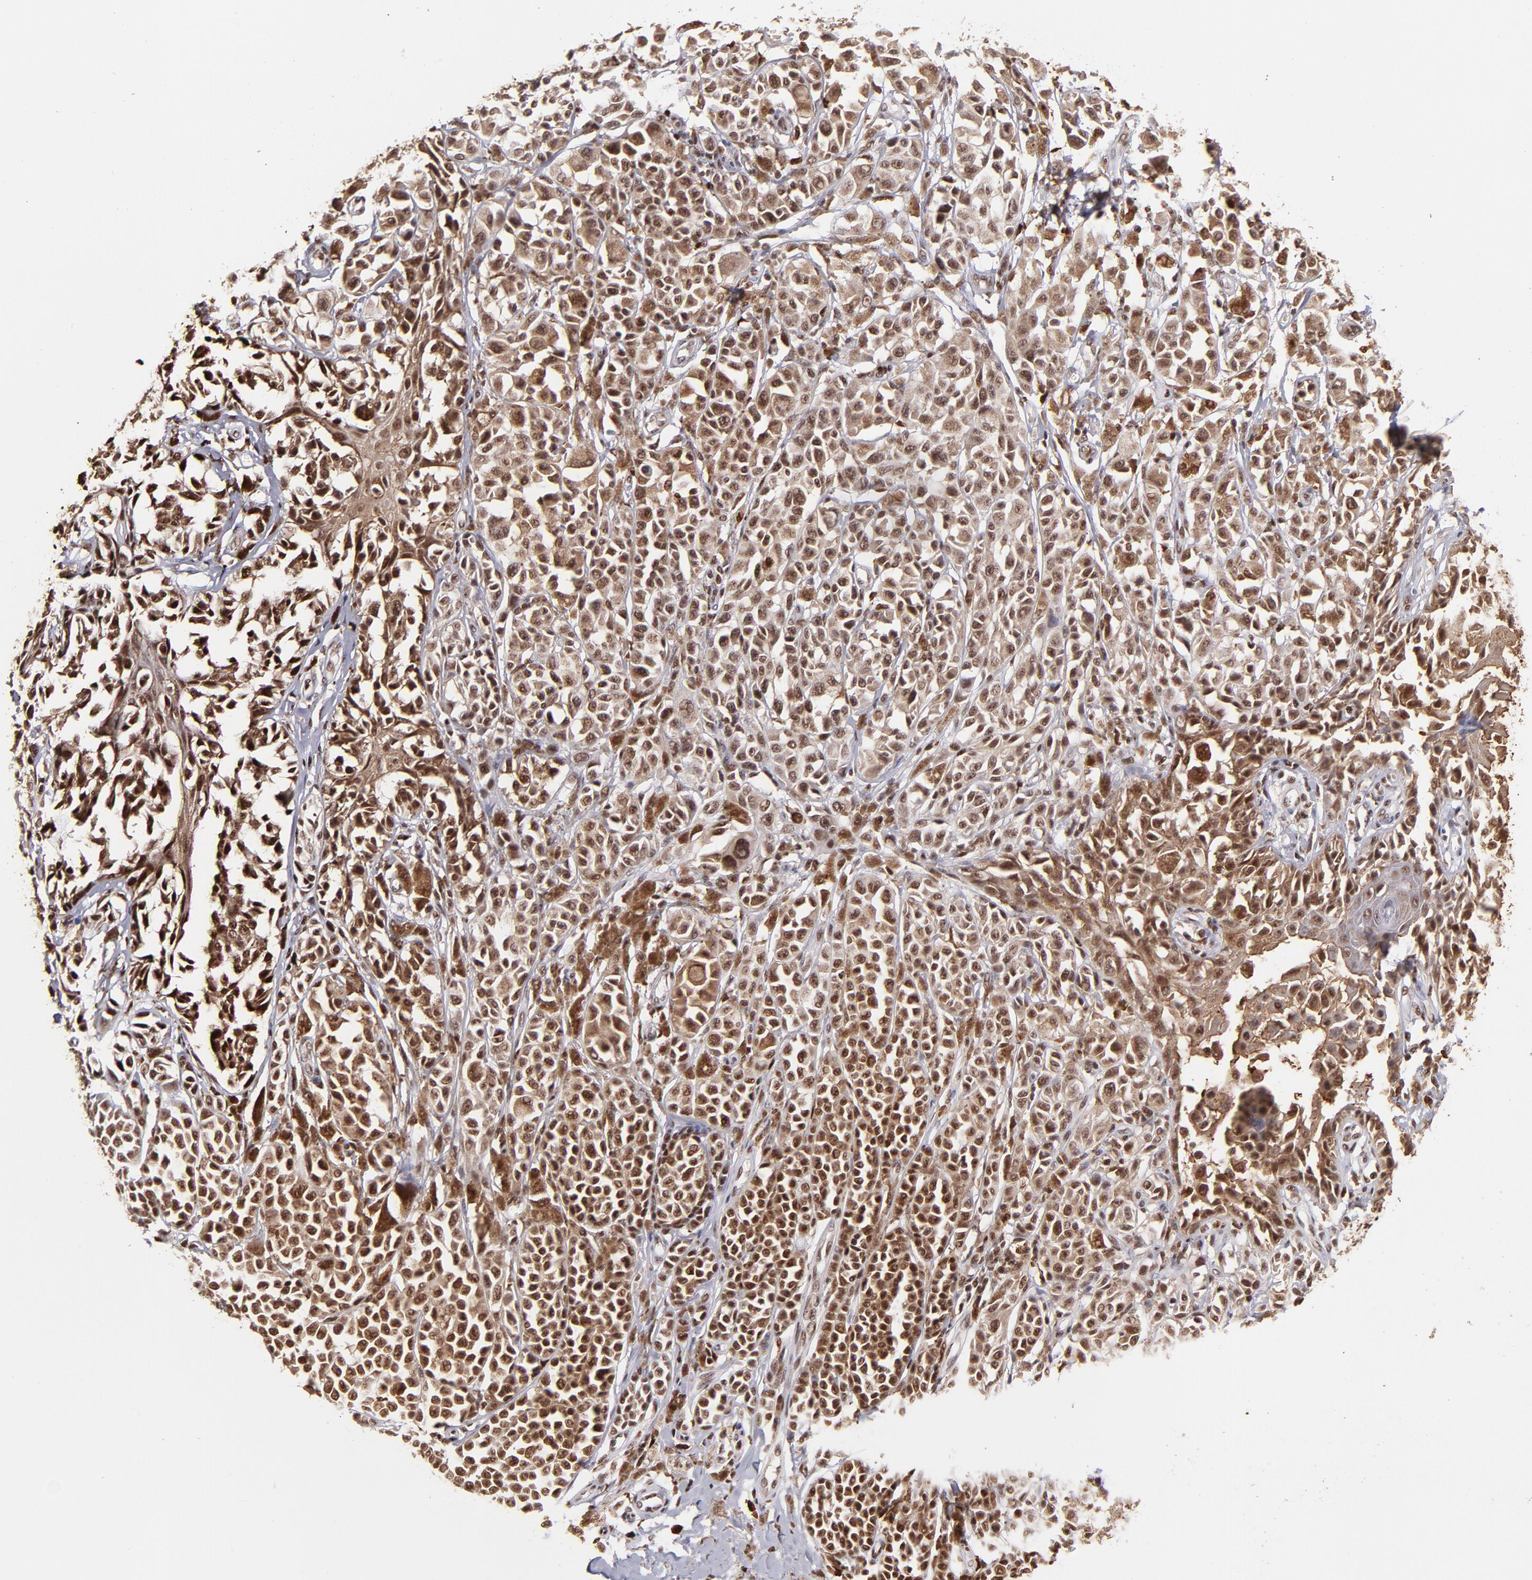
{"staining": {"intensity": "moderate", "quantity": ">75%", "location": "cytoplasmic/membranous,nuclear"}, "tissue": "melanoma", "cell_type": "Tumor cells", "image_type": "cancer", "snomed": [{"axis": "morphology", "description": "Malignant melanoma, NOS"}, {"axis": "topography", "description": "Skin"}], "caption": "An immunohistochemistry photomicrograph of neoplastic tissue is shown. Protein staining in brown highlights moderate cytoplasmic/membranous and nuclear positivity in malignant melanoma within tumor cells.", "gene": "ZFX", "patient": {"sex": "female", "age": 38}}